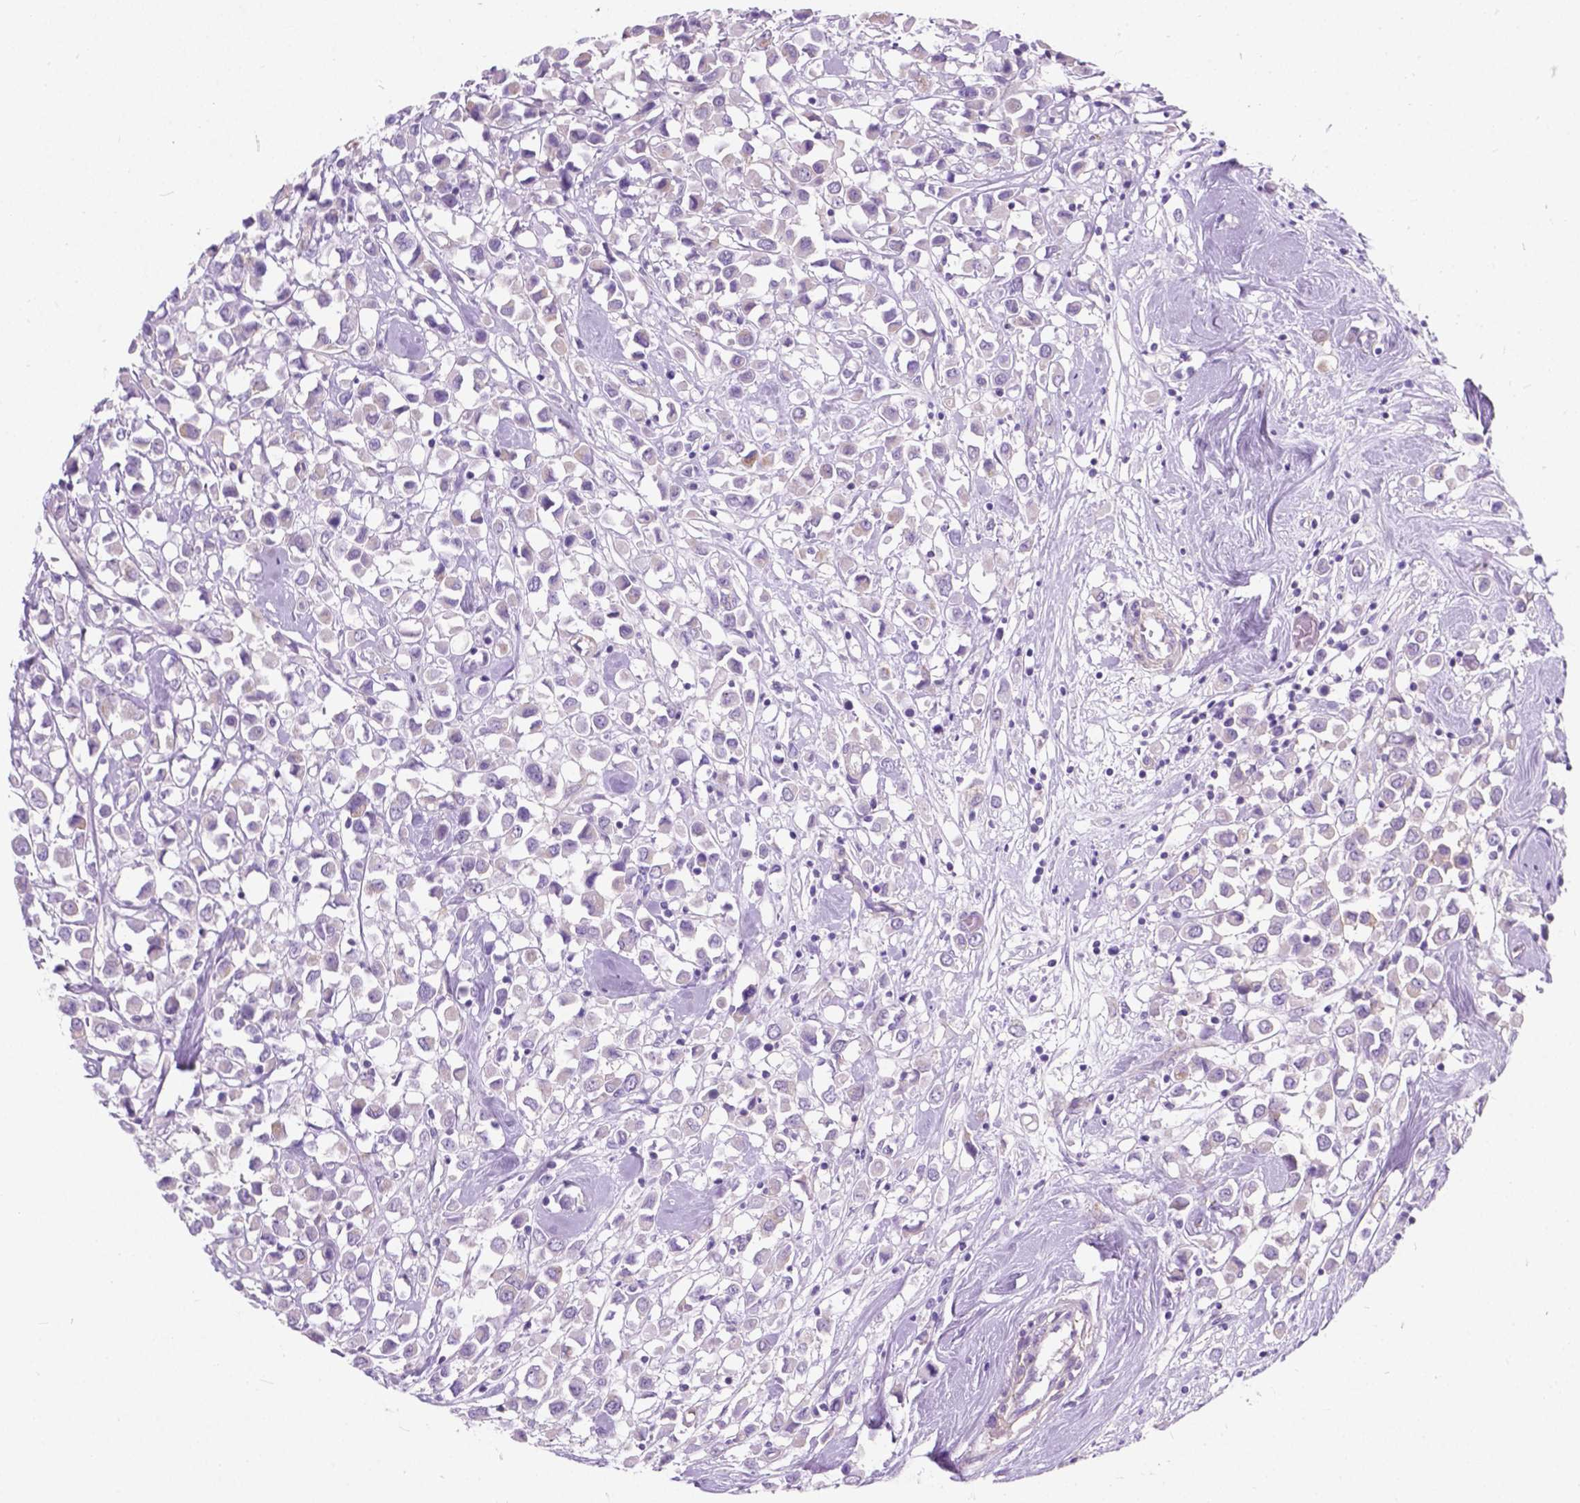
{"staining": {"intensity": "negative", "quantity": "none", "location": "none"}, "tissue": "breast cancer", "cell_type": "Tumor cells", "image_type": "cancer", "snomed": [{"axis": "morphology", "description": "Duct carcinoma"}, {"axis": "topography", "description": "Breast"}], "caption": "Immunohistochemical staining of breast cancer shows no significant positivity in tumor cells.", "gene": "KIAA0040", "patient": {"sex": "female", "age": 61}}